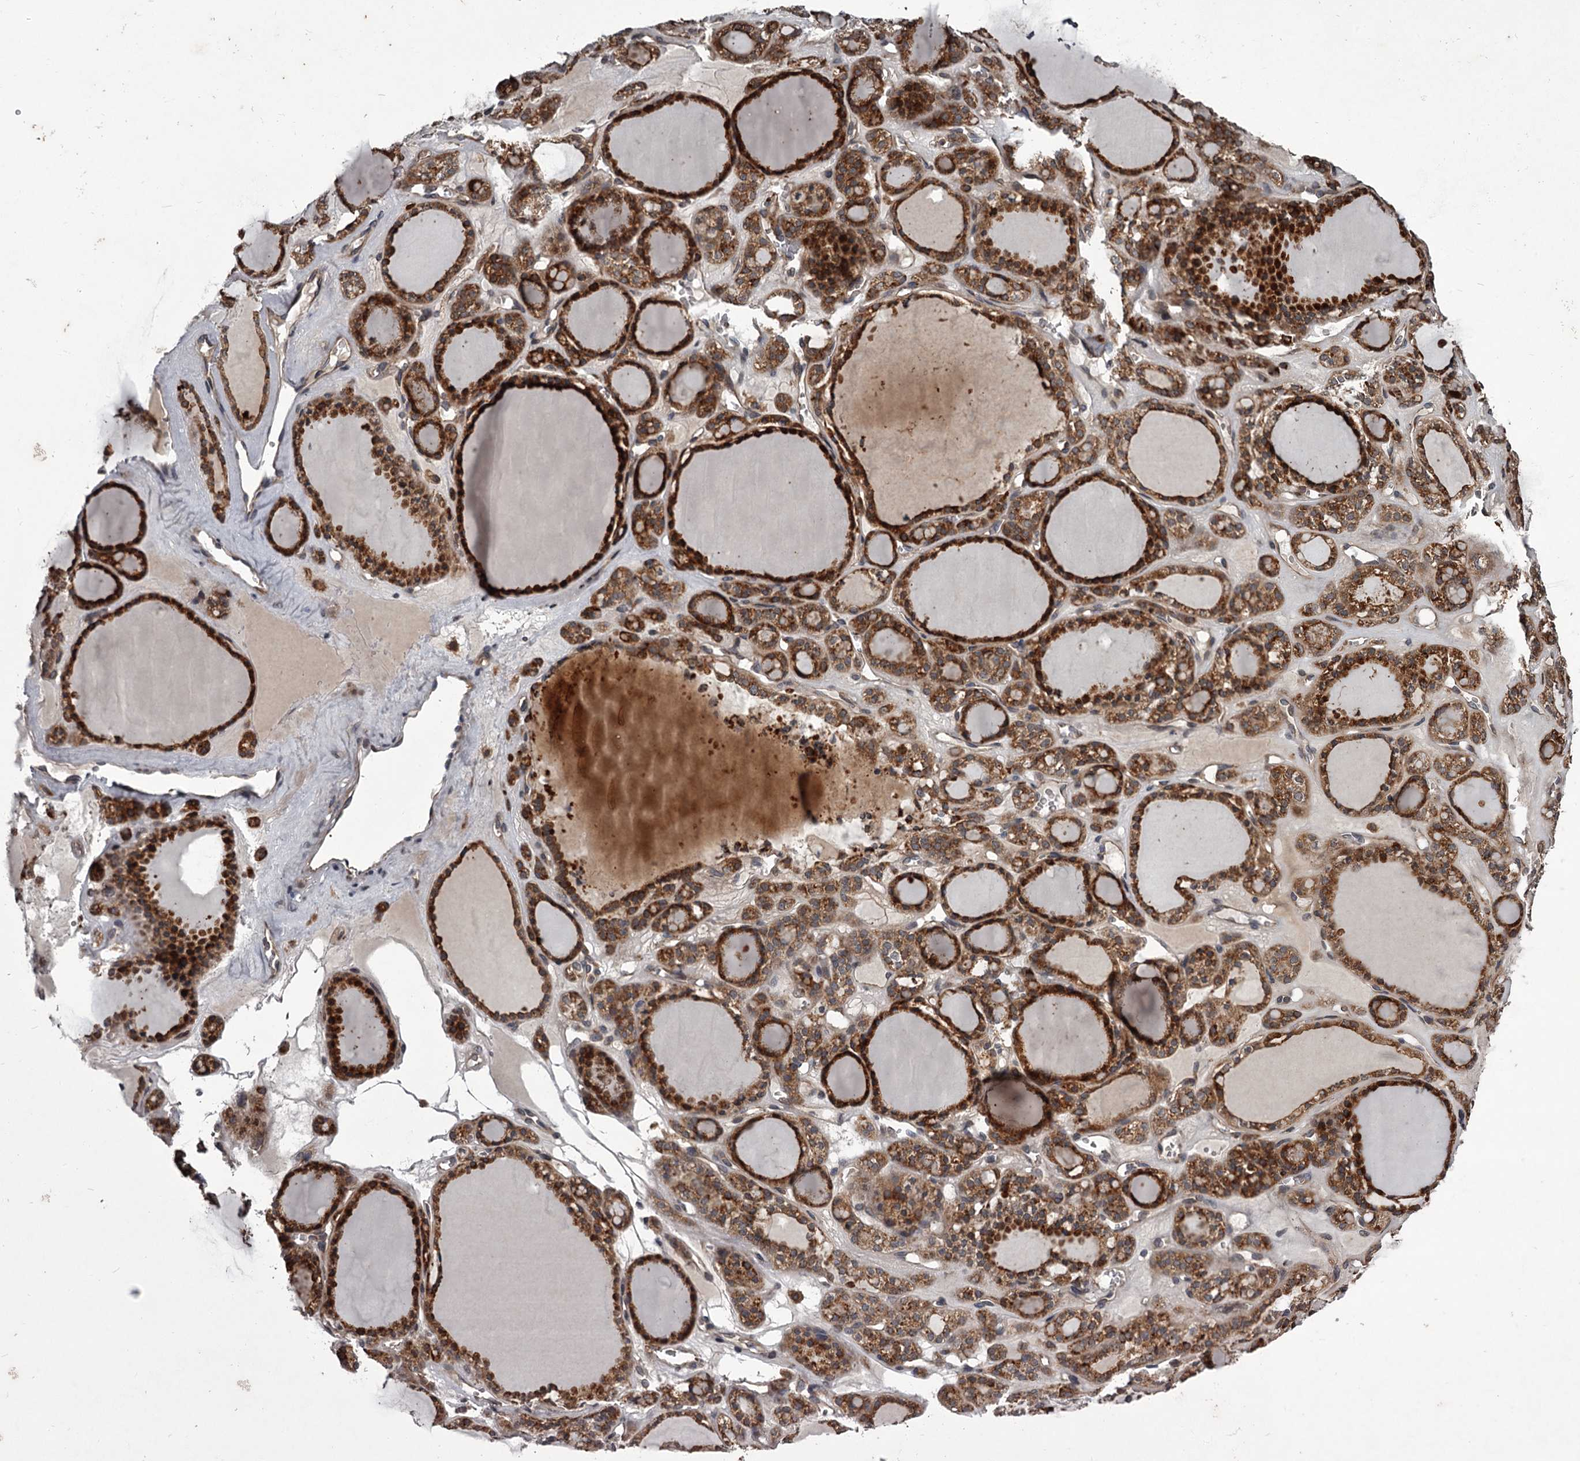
{"staining": {"intensity": "strong", "quantity": ">75%", "location": "cytoplasmic/membranous"}, "tissue": "thyroid gland", "cell_type": "Glandular cells", "image_type": "normal", "snomed": [{"axis": "morphology", "description": "Normal tissue, NOS"}, {"axis": "topography", "description": "Thyroid gland"}], "caption": "Normal thyroid gland reveals strong cytoplasmic/membranous expression in about >75% of glandular cells, visualized by immunohistochemistry.", "gene": "UNC93B1", "patient": {"sex": "female", "age": 28}}